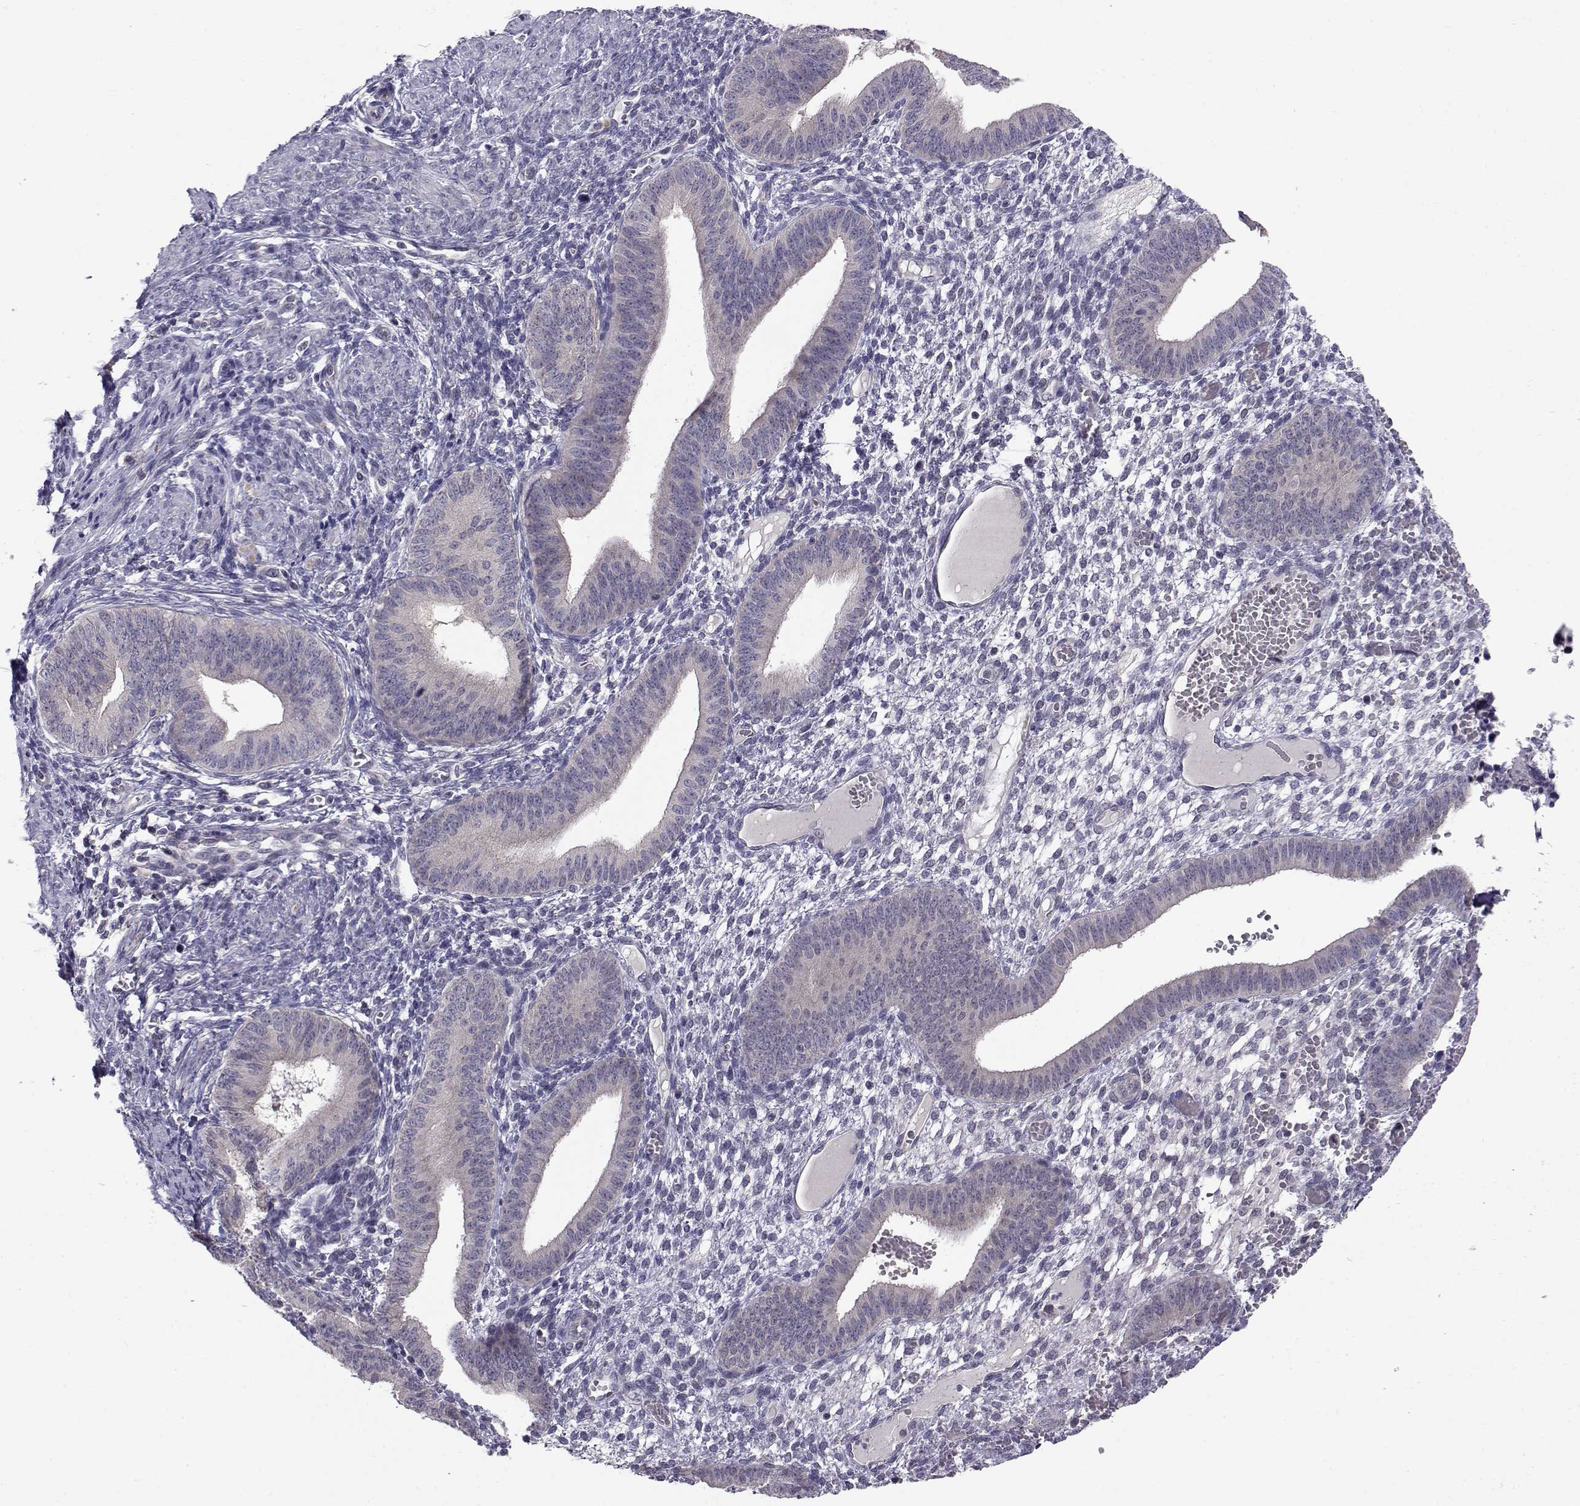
{"staining": {"intensity": "negative", "quantity": "none", "location": "none"}, "tissue": "endometrium", "cell_type": "Cells in endometrial stroma", "image_type": "normal", "snomed": [{"axis": "morphology", "description": "Normal tissue, NOS"}, {"axis": "topography", "description": "Endometrium"}], "caption": "High magnification brightfield microscopy of unremarkable endometrium stained with DAB (brown) and counterstained with hematoxylin (blue): cells in endometrial stroma show no significant expression.", "gene": "PEX5L", "patient": {"sex": "female", "age": 42}}